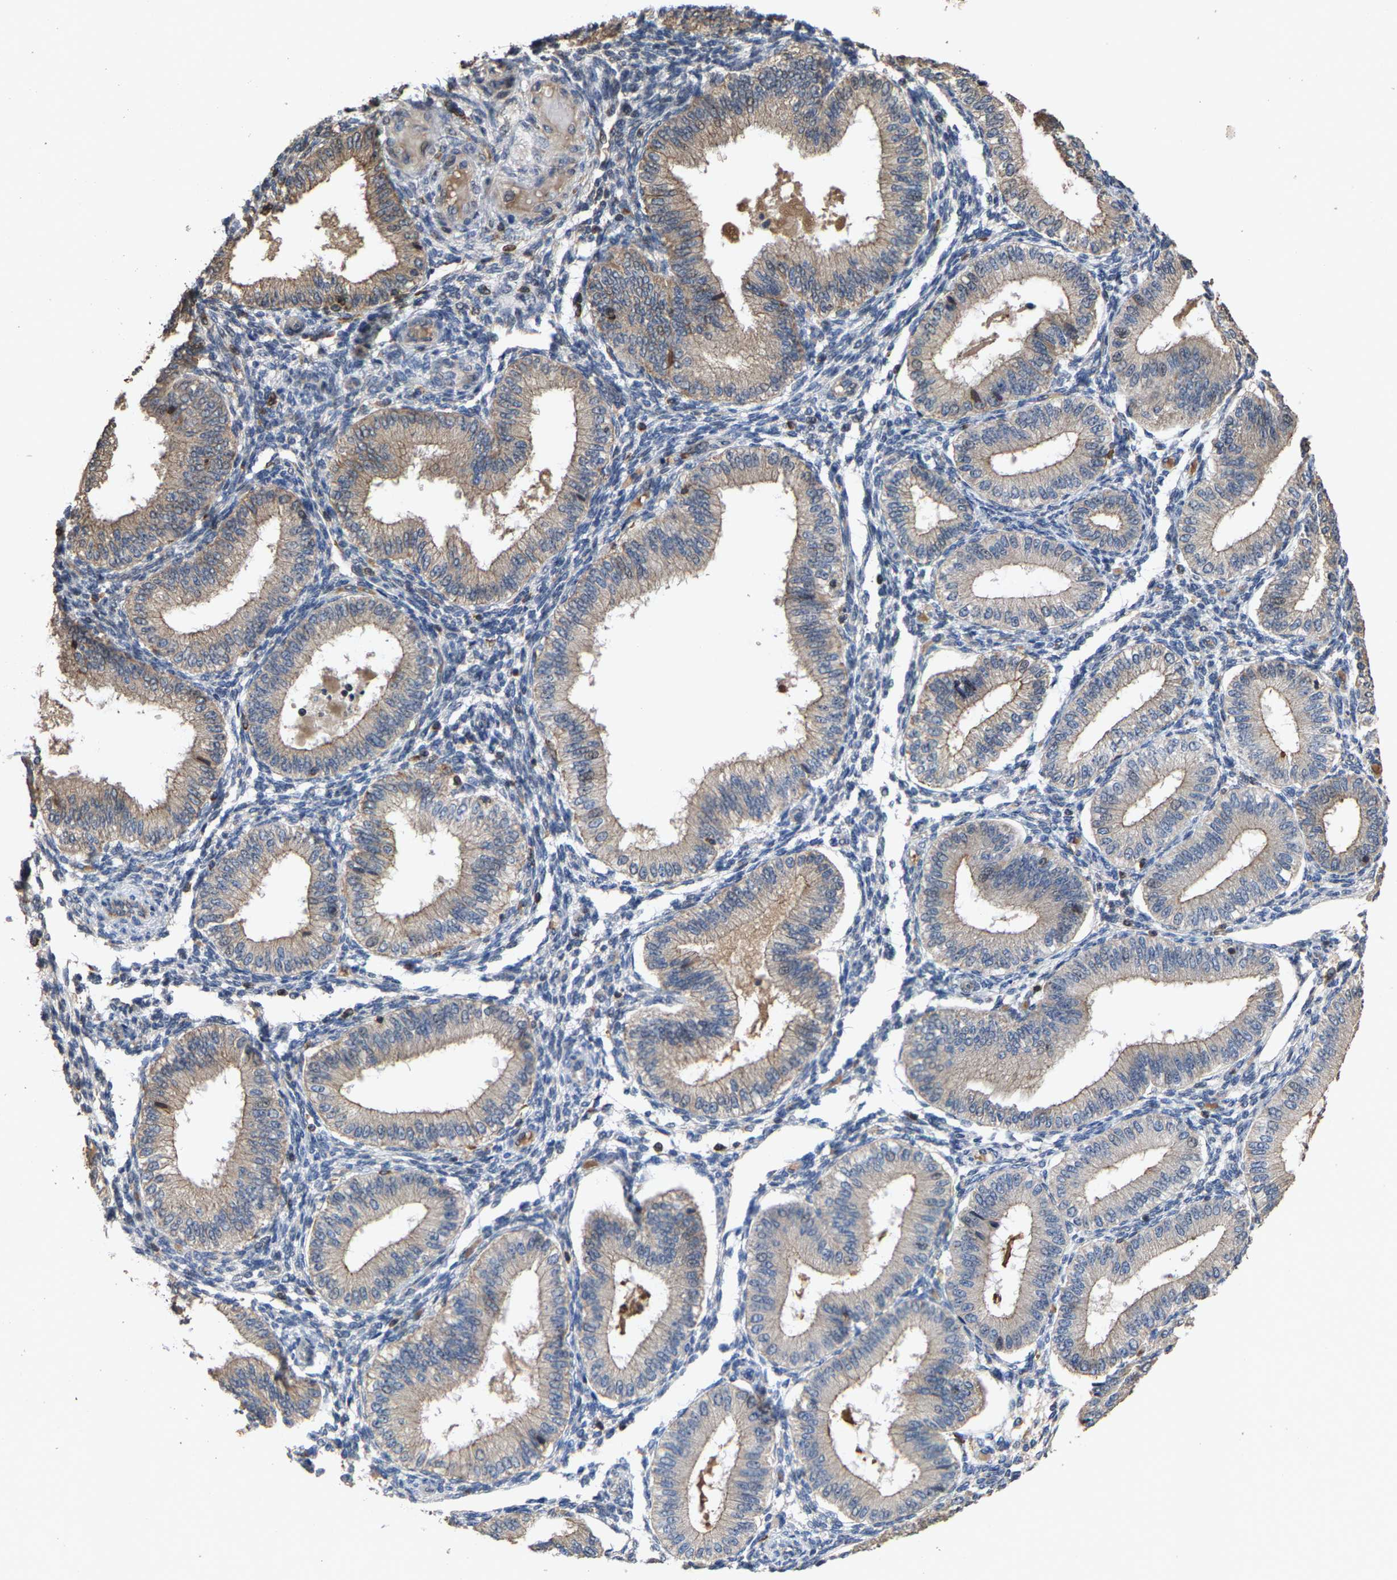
{"staining": {"intensity": "negative", "quantity": "none", "location": "none"}, "tissue": "endometrium", "cell_type": "Cells in endometrial stroma", "image_type": "normal", "snomed": [{"axis": "morphology", "description": "Normal tissue, NOS"}, {"axis": "topography", "description": "Endometrium"}], "caption": "IHC micrograph of benign endometrium stained for a protein (brown), which shows no expression in cells in endometrial stroma. (Brightfield microscopy of DAB (3,3'-diaminobenzidine) IHC at high magnification).", "gene": "TDRKH", "patient": {"sex": "female", "age": 39}}